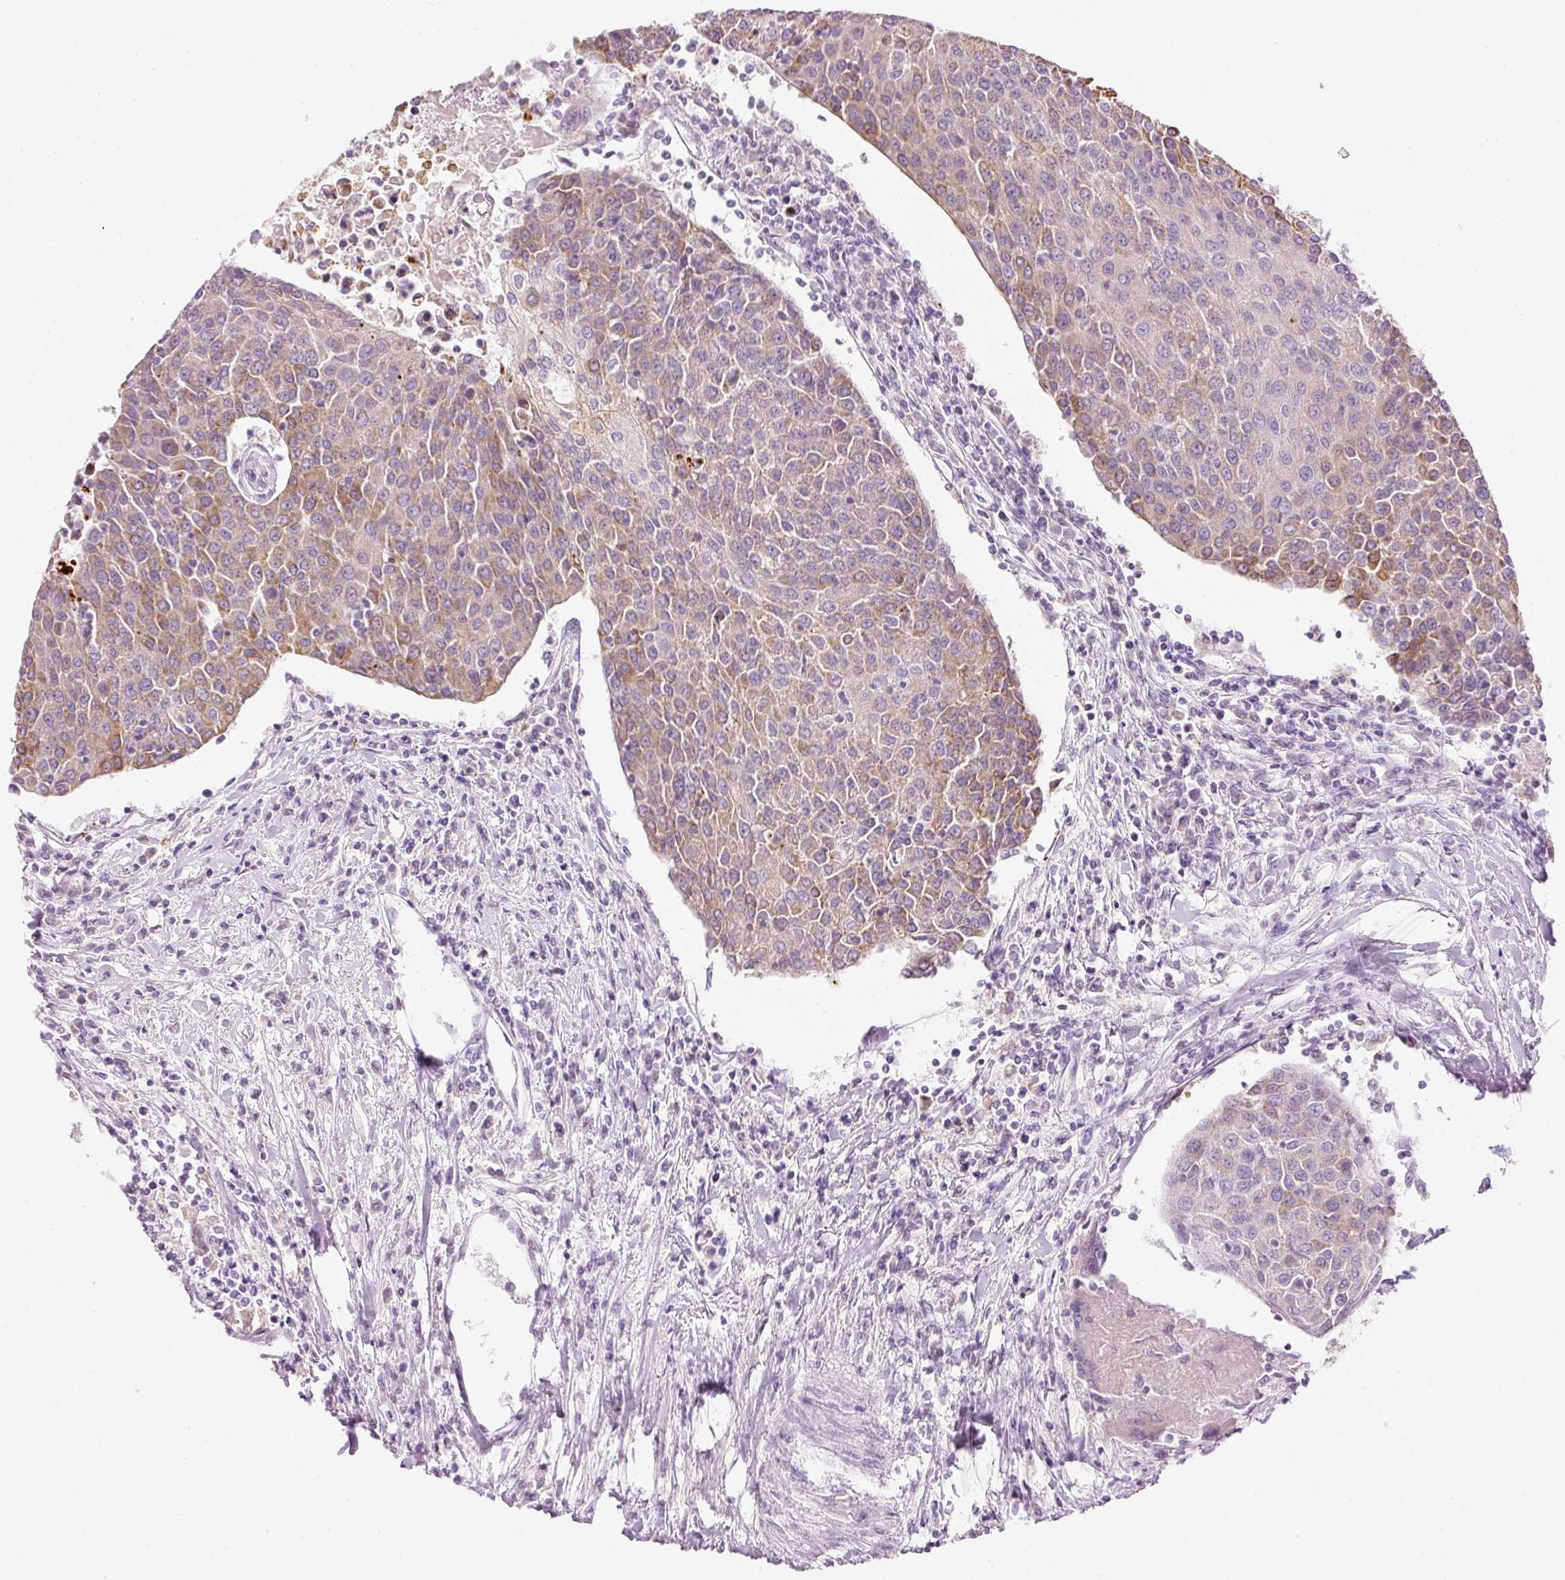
{"staining": {"intensity": "moderate", "quantity": "25%-75%", "location": "cytoplasmic/membranous"}, "tissue": "urothelial cancer", "cell_type": "Tumor cells", "image_type": "cancer", "snomed": [{"axis": "morphology", "description": "Urothelial carcinoma, High grade"}, {"axis": "topography", "description": "Urinary bladder"}], "caption": "Urothelial cancer was stained to show a protein in brown. There is medium levels of moderate cytoplasmic/membranous staining in approximately 25%-75% of tumor cells.", "gene": "CARD16", "patient": {"sex": "female", "age": 85}}